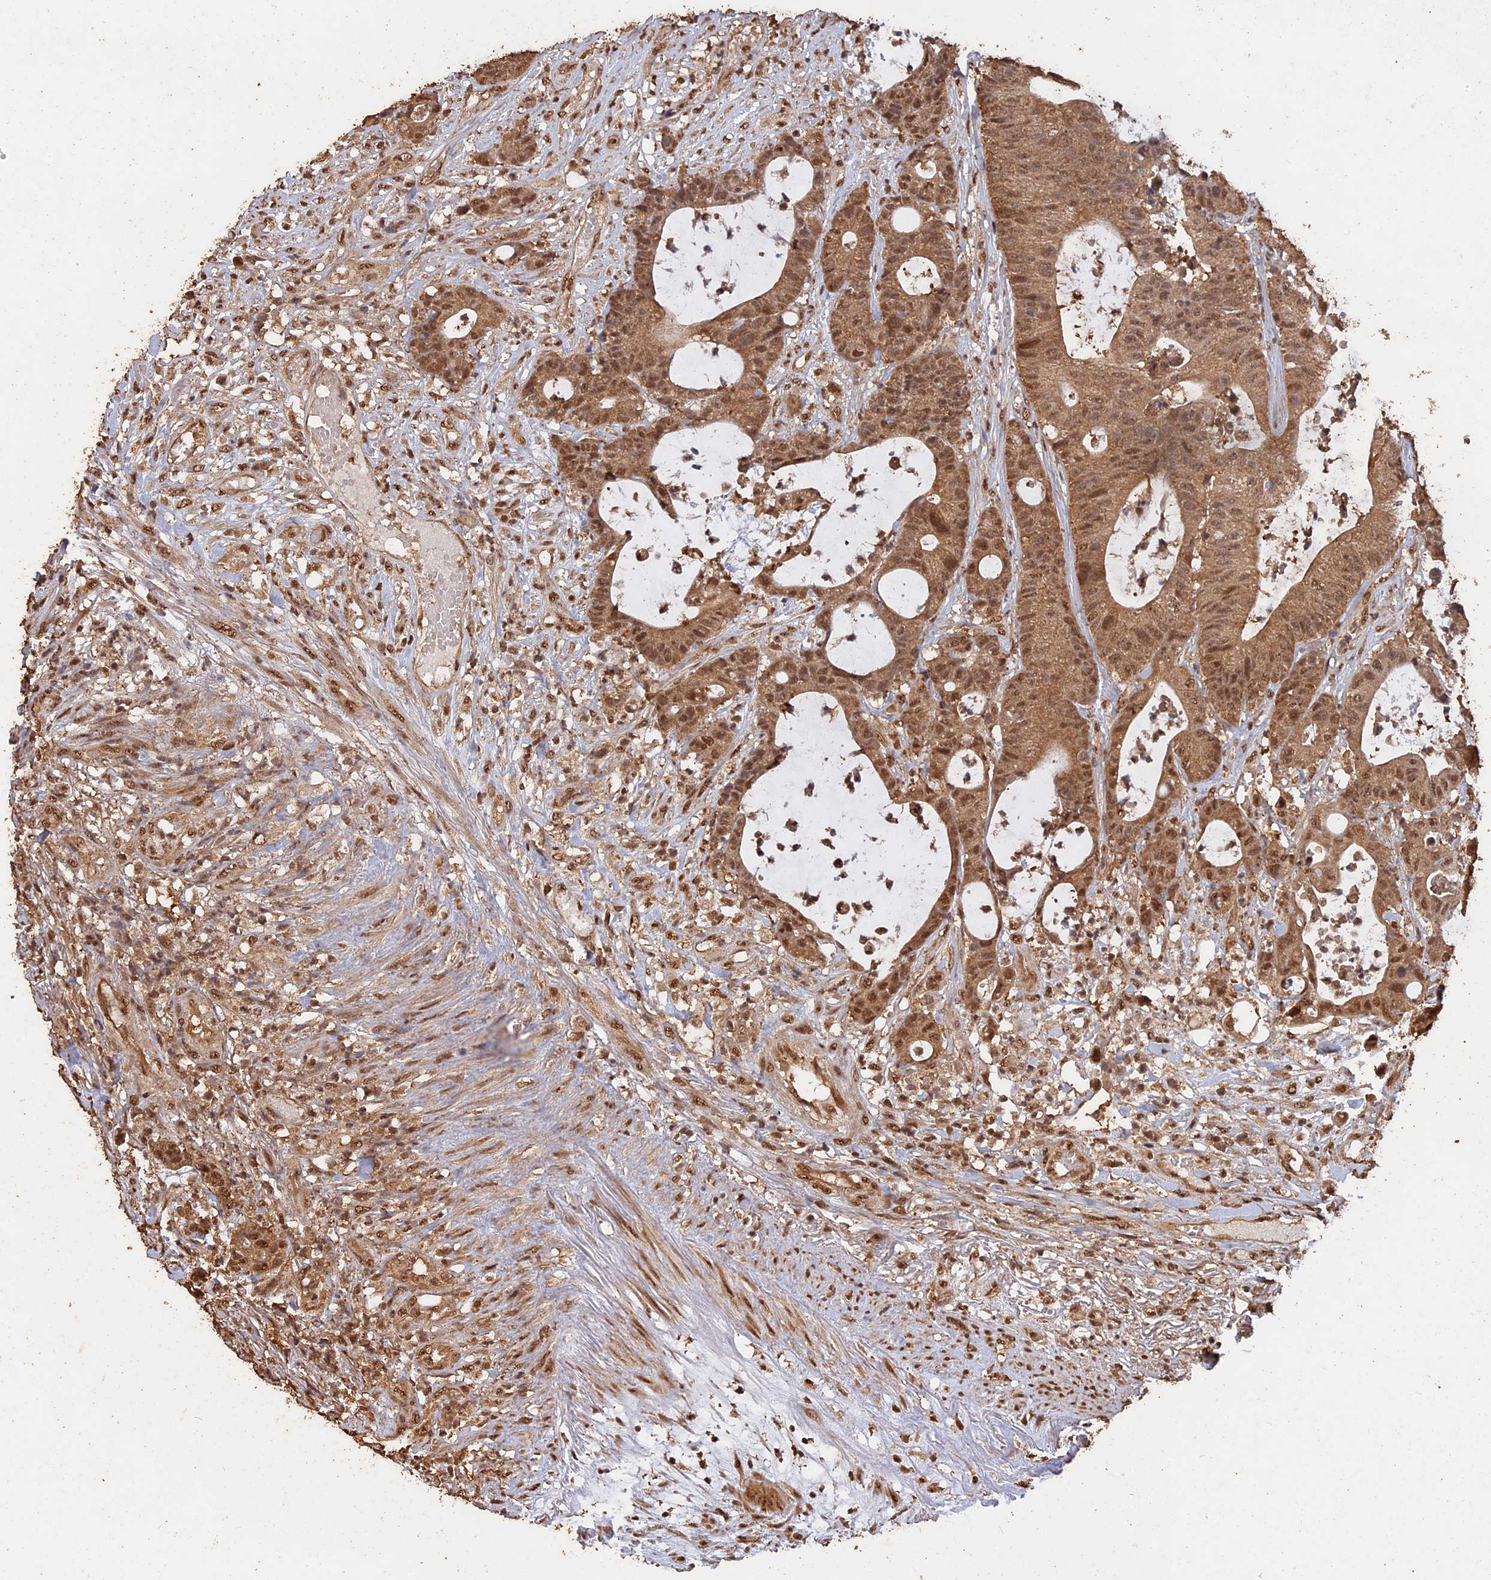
{"staining": {"intensity": "moderate", "quantity": ">75%", "location": "cytoplasmic/membranous,nuclear"}, "tissue": "colorectal cancer", "cell_type": "Tumor cells", "image_type": "cancer", "snomed": [{"axis": "morphology", "description": "Adenocarcinoma, NOS"}, {"axis": "topography", "description": "Colon"}], "caption": "The histopathology image displays immunohistochemical staining of adenocarcinoma (colorectal). There is moderate cytoplasmic/membranous and nuclear staining is seen in about >75% of tumor cells.", "gene": "PSMC6", "patient": {"sex": "female", "age": 84}}